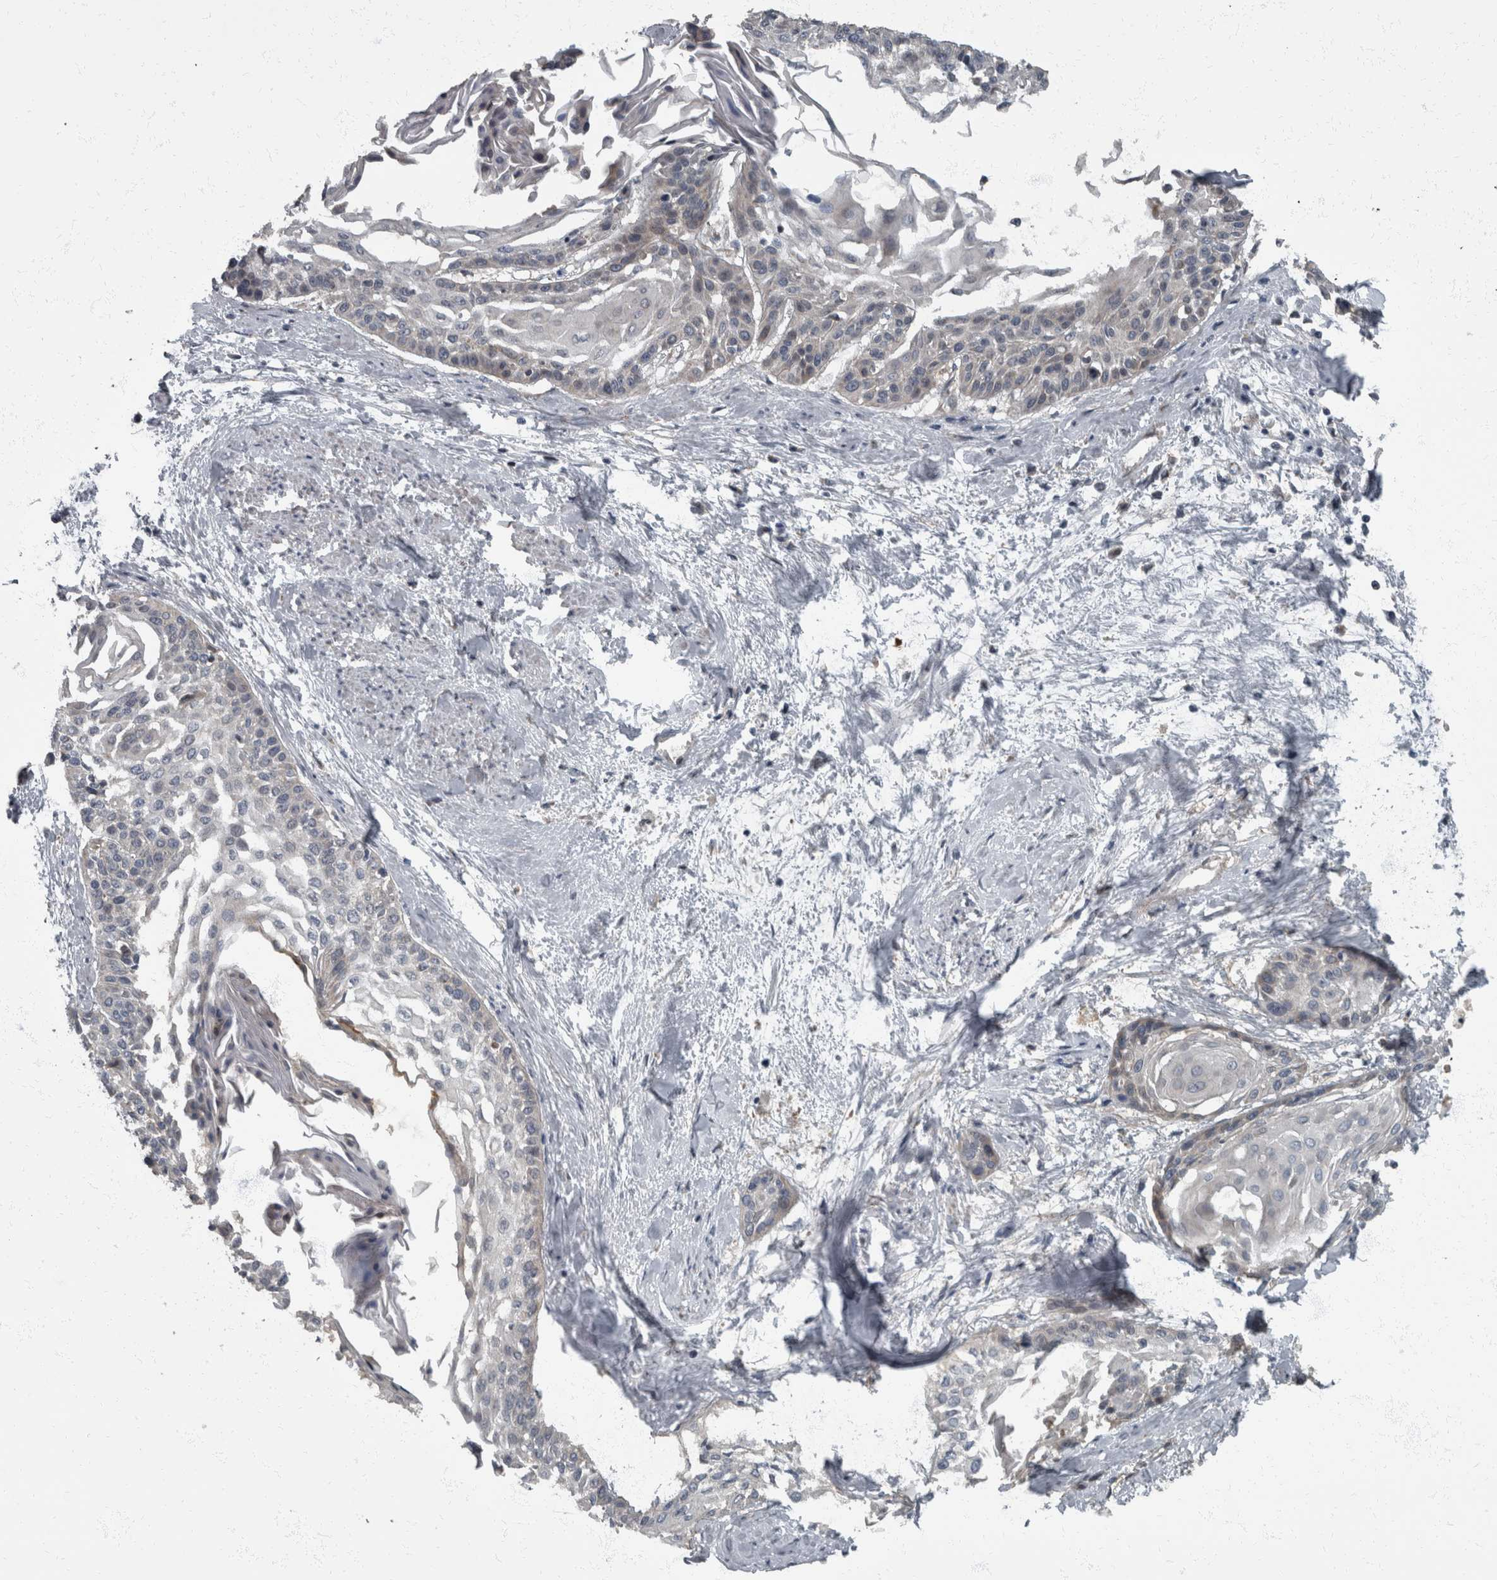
{"staining": {"intensity": "negative", "quantity": "none", "location": "none"}, "tissue": "cervical cancer", "cell_type": "Tumor cells", "image_type": "cancer", "snomed": [{"axis": "morphology", "description": "Squamous cell carcinoma, NOS"}, {"axis": "topography", "description": "Cervix"}], "caption": "Tumor cells show no significant protein expression in cervical cancer.", "gene": "RABGGTB", "patient": {"sex": "female", "age": 57}}